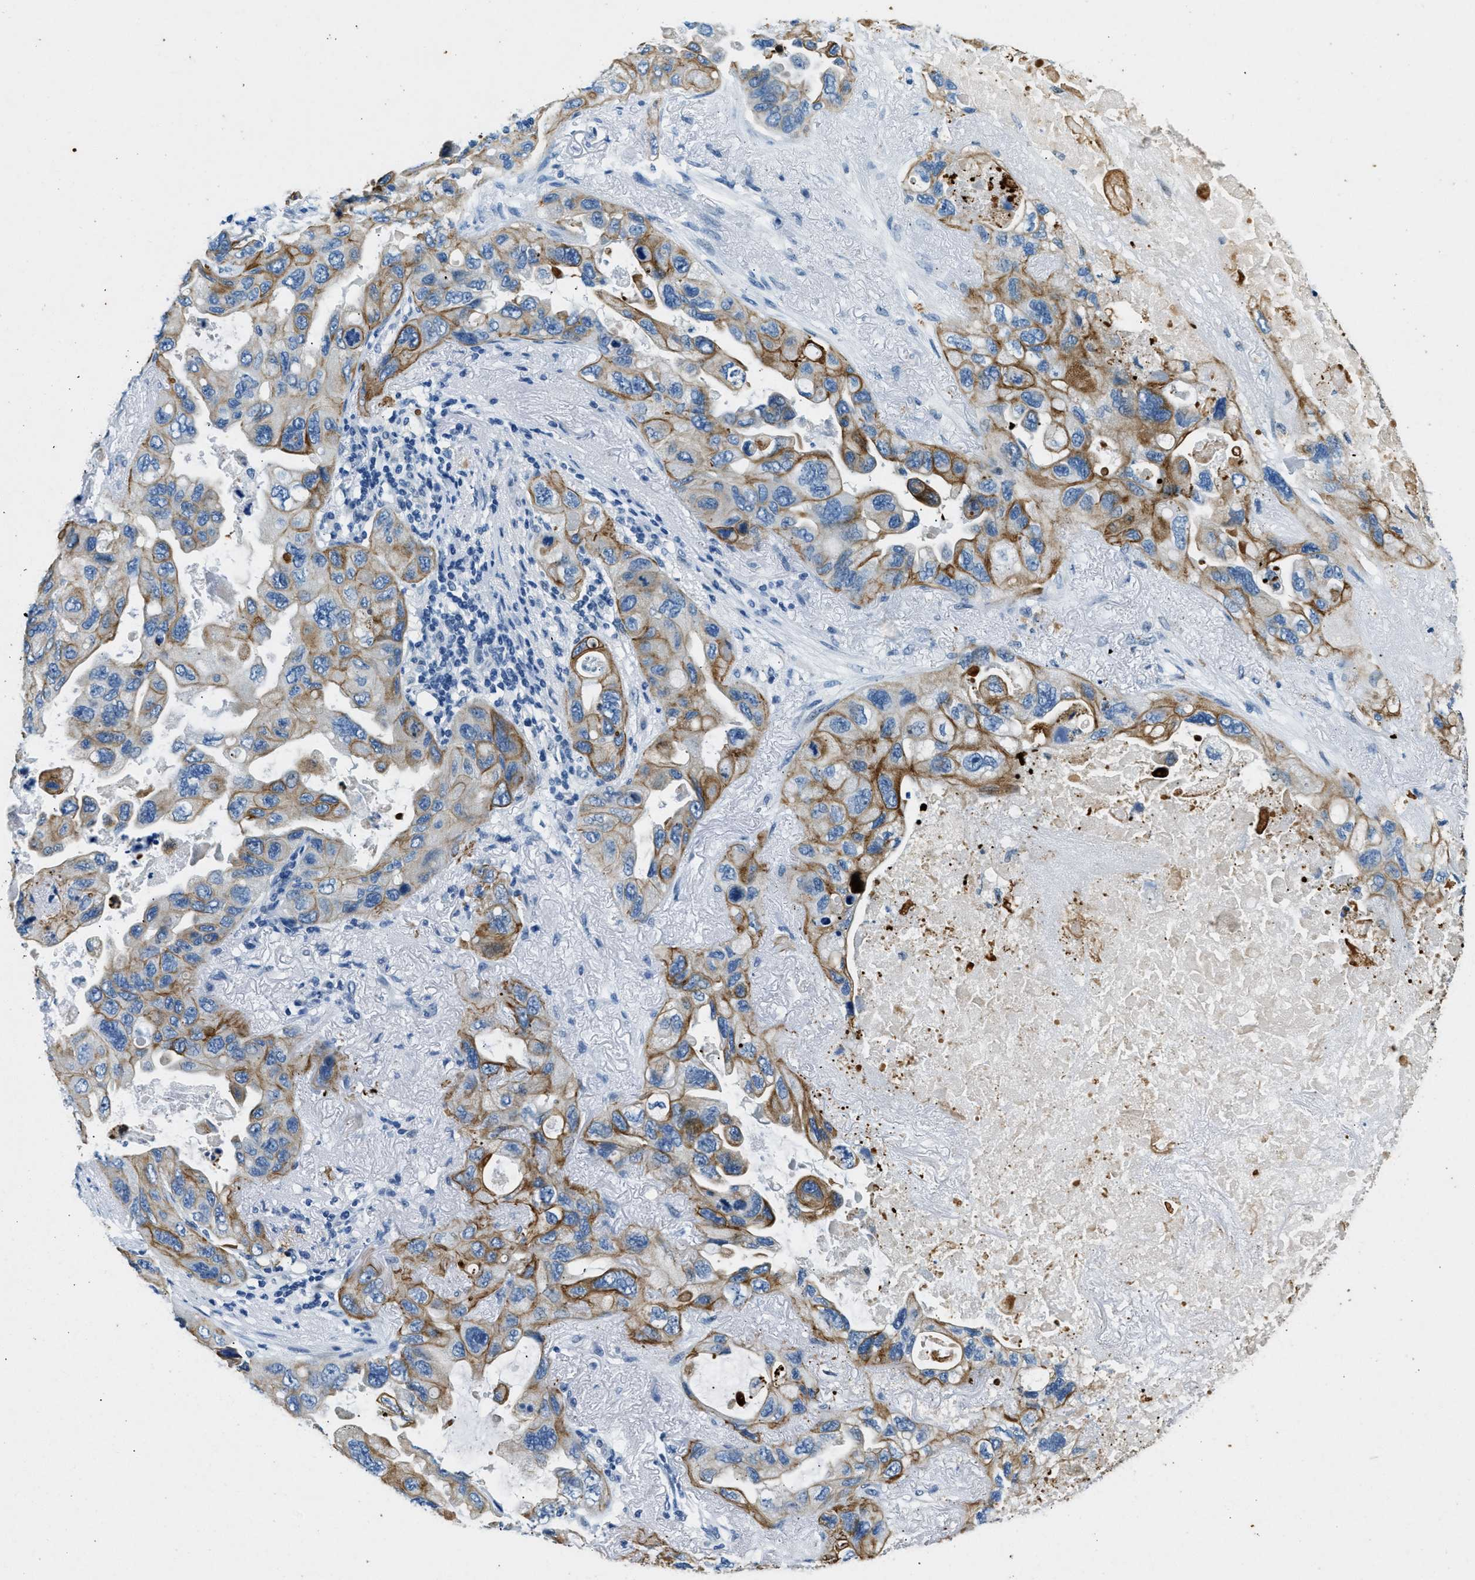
{"staining": {"intensity": "moderate", "quantity": ">75%", "location": "cytoplasmic/membranous"}, "tissue": "lung cancer", "cell_type": "Tumor cells", "image_type": "cancer", "snomed": [{"axis": "morphology", "description": "Squamous cell carcinoma, NOS"}, {"axis": "topography", "description": "Lung"}], "caption": "Lung cancer (squamous cell carcinoma) tissue exhibits moderate cytoplasmic/membranous positivity in about >75% of tumor cells, visualized by immunohistochemistry.", "gene": "CFAP20", "patient": {"sex": "female", "age": 73}}